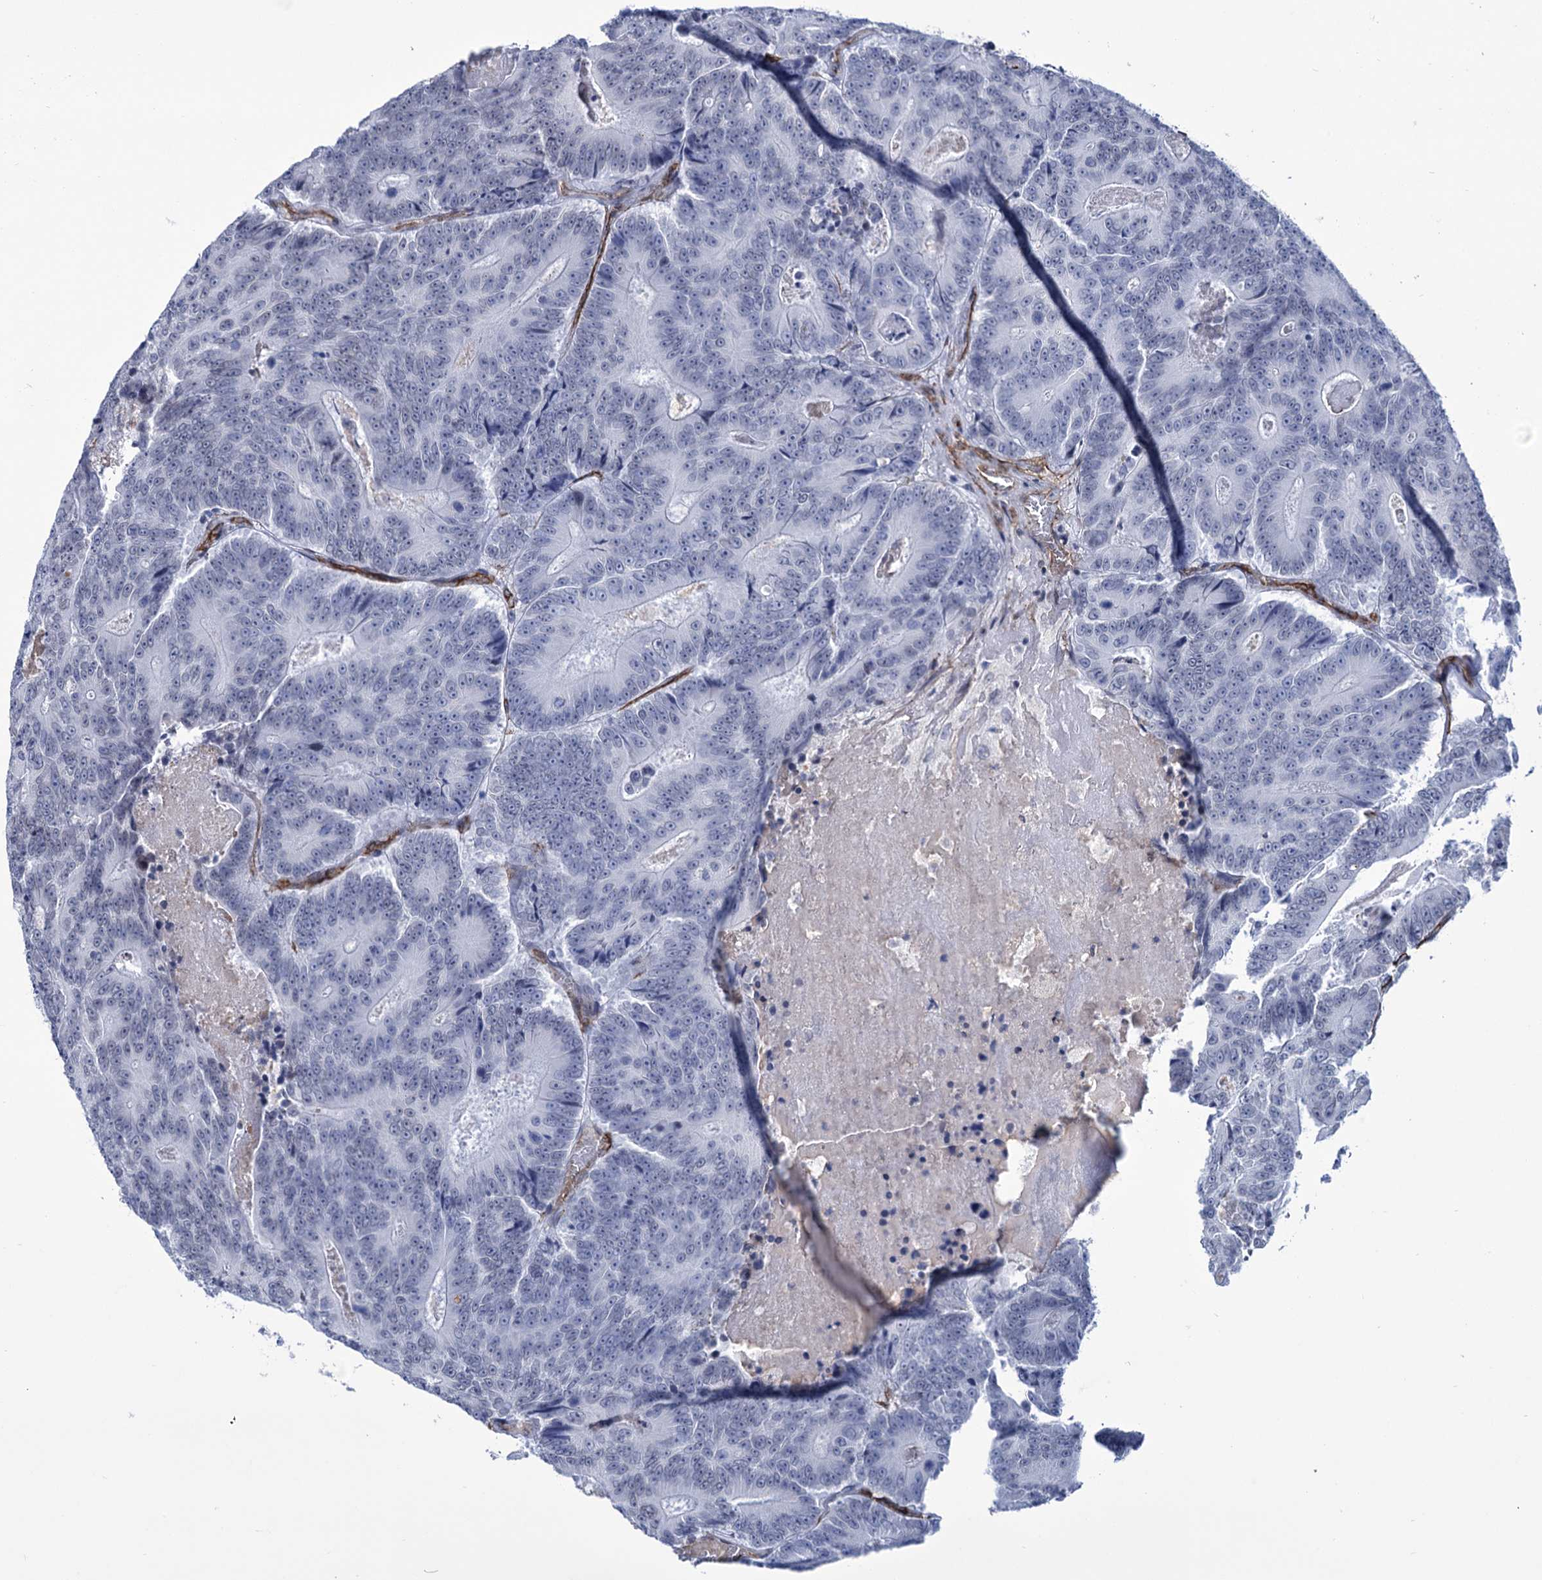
{"staining": {"intensity": "negative", "quantity": "none", "location": "none"}, "tissue": "colorectal cancer", "cell_type": "Tumor cells", "image_type": "cancer", "snomed": [{"axis": "morphology", "description": "Adenocarcinoma, NOS"}, {"axis": "topography", "description": "Colon"}], "caption": "A micrograph of human adenocarcinoma (colorectal) is negative for staining in tumor cells. (Stains: DAB IHC with hematoxylin counter stain, Microscopy: brightfield microscopy at high magnification).", "gene": "ZC3H12C", "patient": {"sex": "male", "age": 83}}